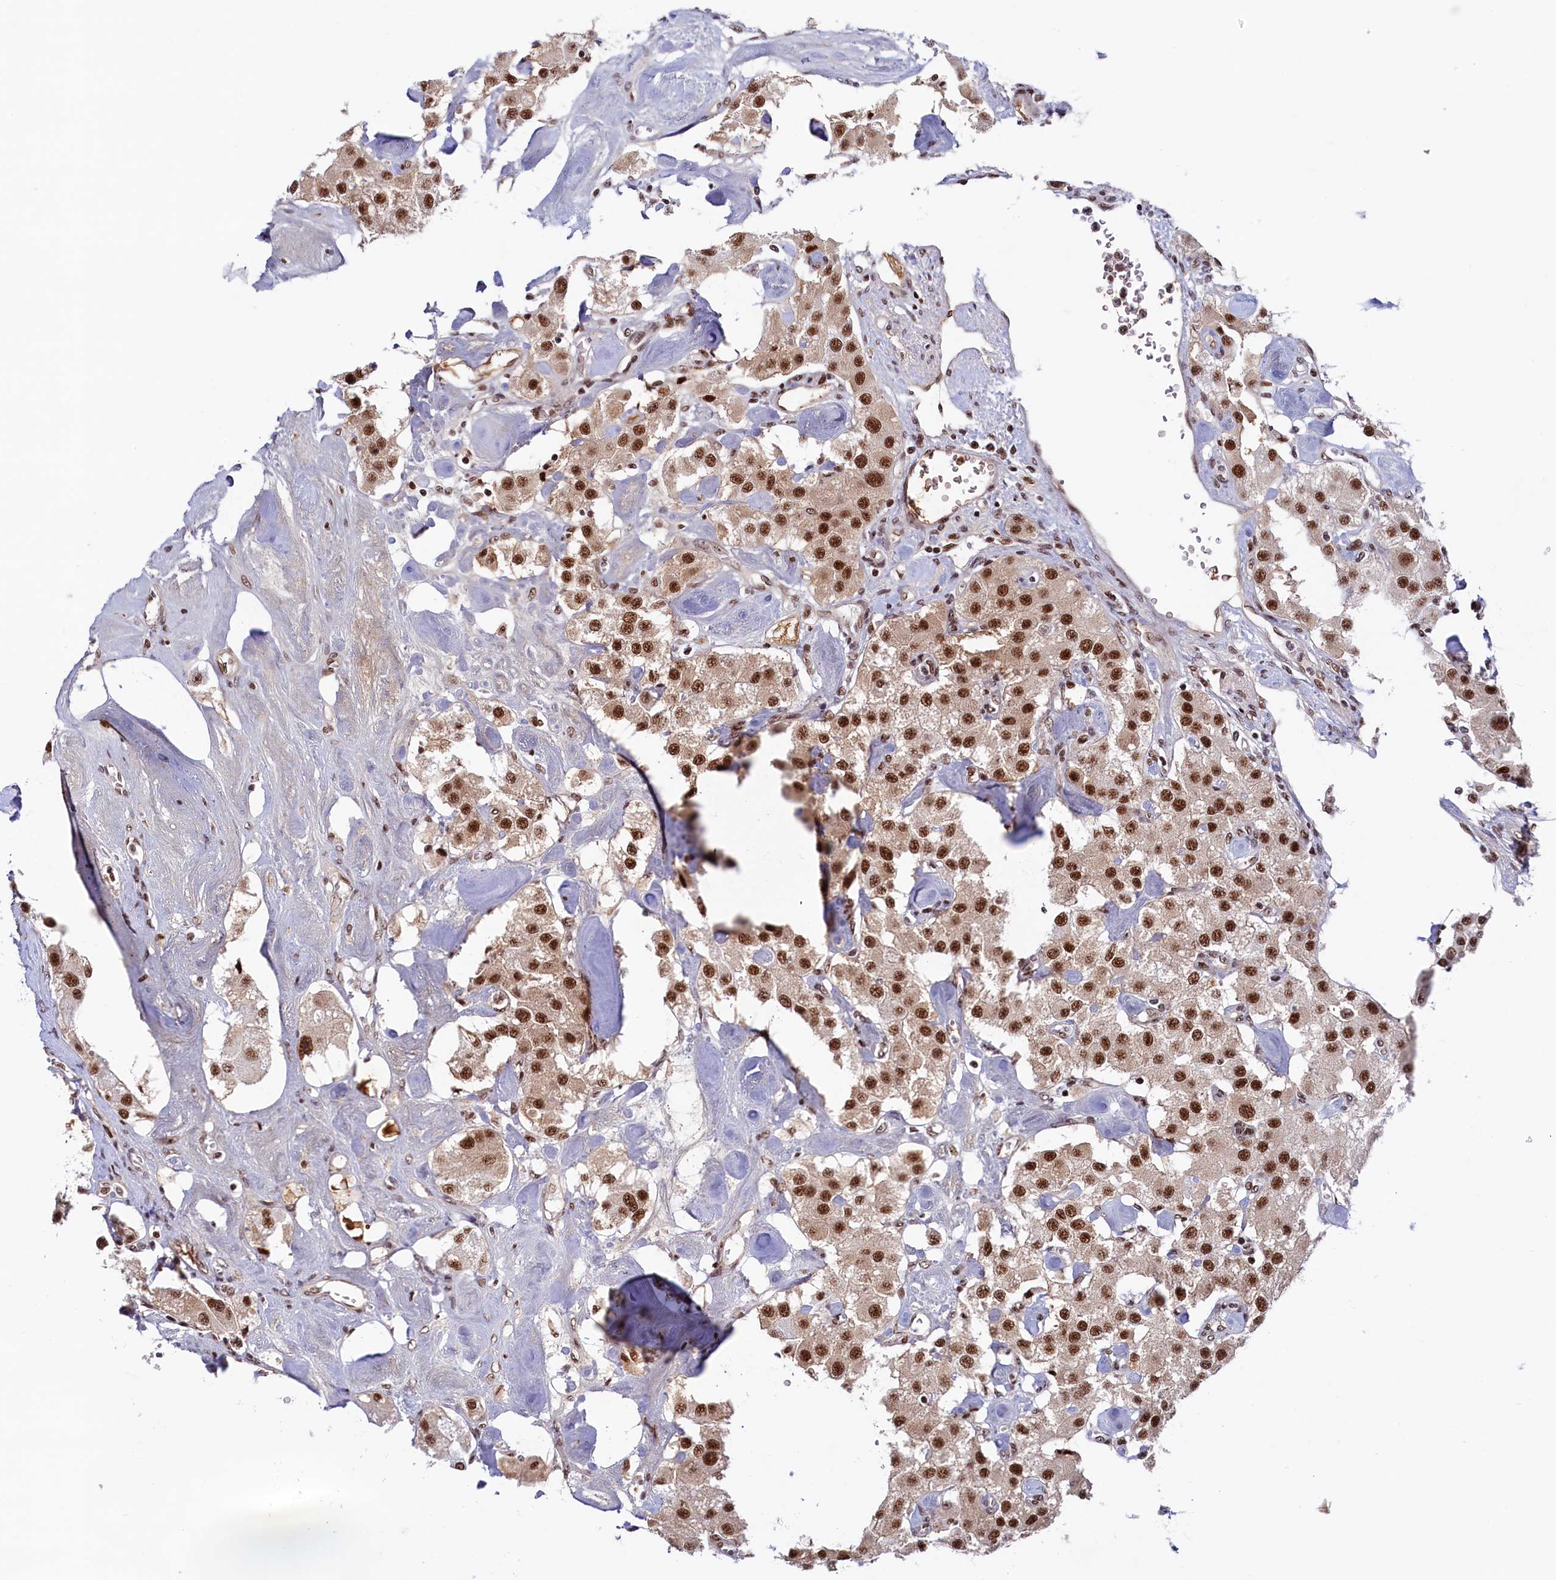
{"staining": {"intensity": "strong", "quantity": ">75%", "location": "cytoplasmic/membranous,nuclear"}, "tissue": "carcinoid", "cell_type": "Tumor cells", "image_type": "cancer", "snomed": [{"axis": "morphology", "description": "Carcinoid, malignant, NOS"}, {"axis": "topography", "description": "Pancreas"}], "caption": "About >75% of tumor cells in human malignant carcinoid demonstrate strong cytoplasmic/membranous and nuclear protein staining as visualized by brown immunohistochemical staining.", "gene": "ZC3H18", "patient": {"sex": "male", "age": 41}}